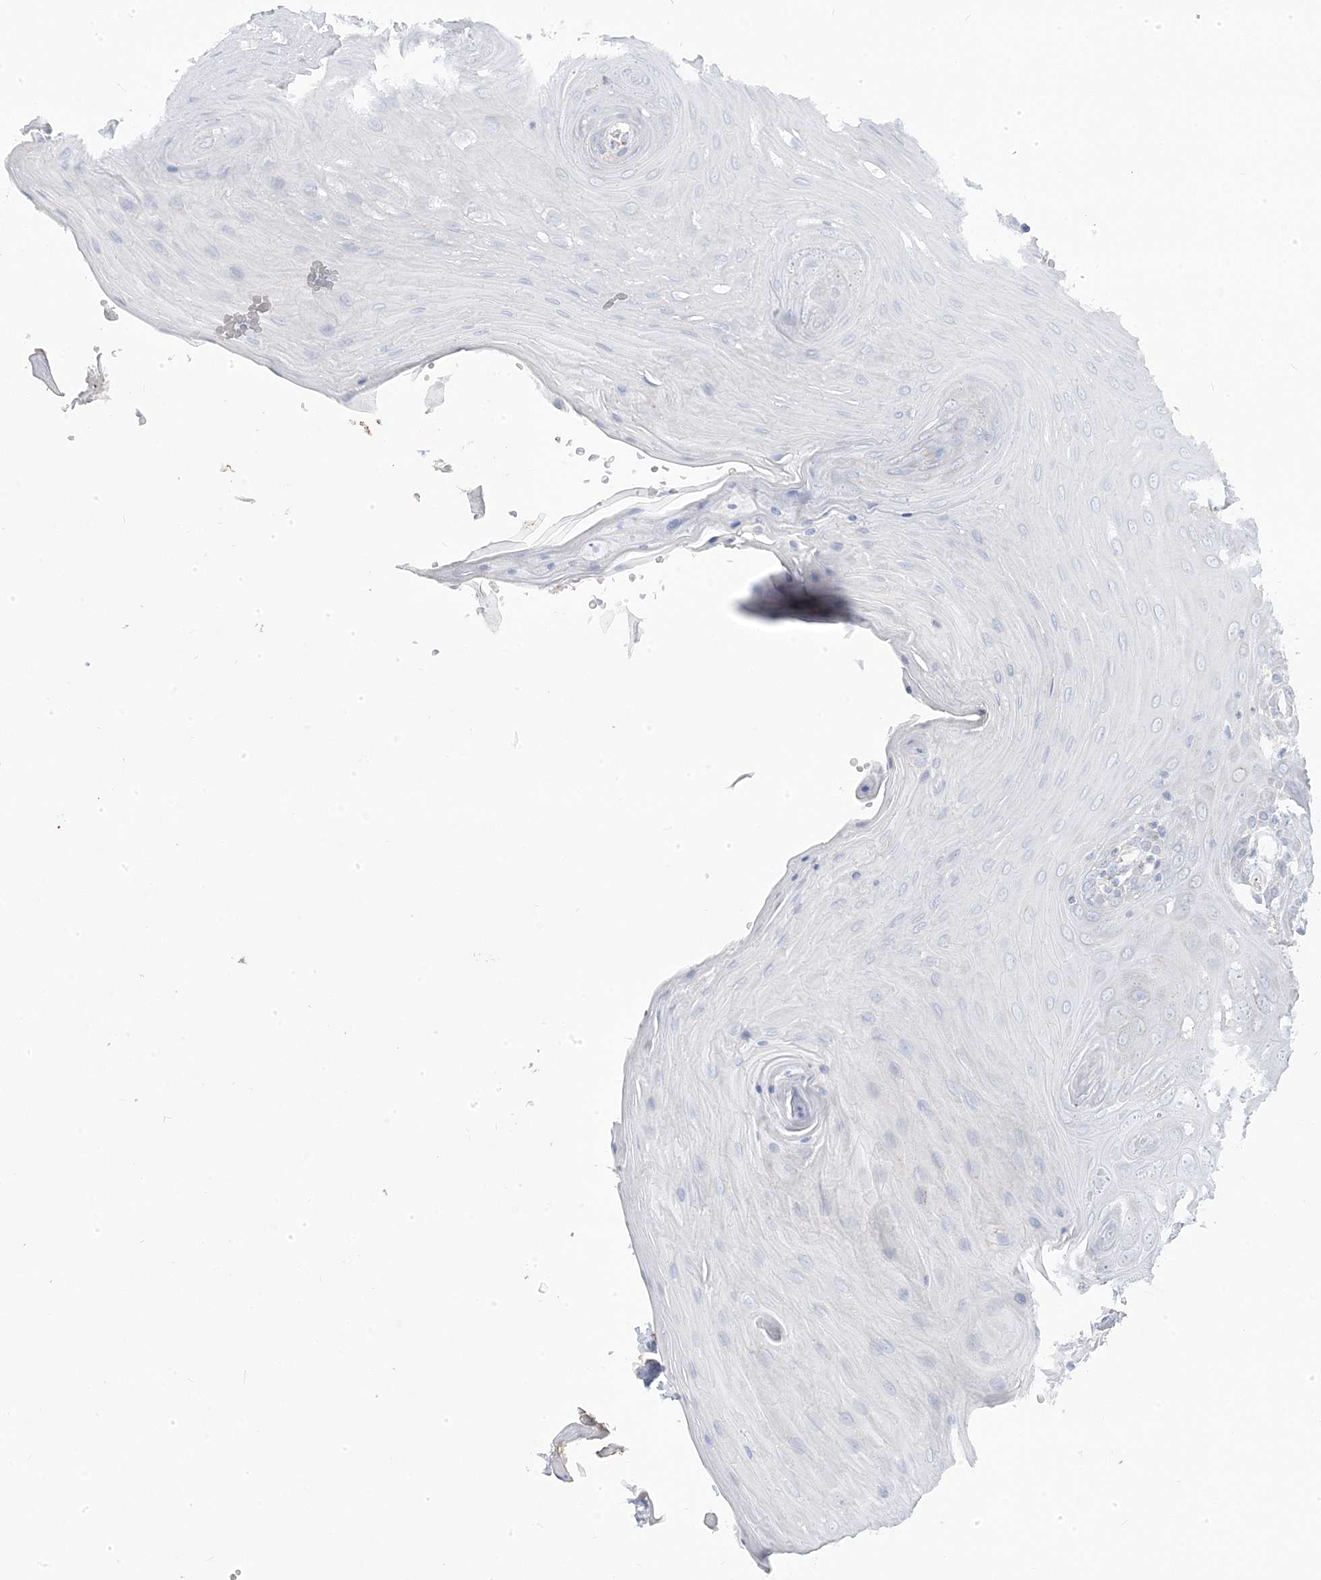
{"staining": {"intensity": "negative", "quantity": "none", "location": "none"}, "tissue": "oral mucosa", "cell_type": "Squamous epithelial cells", "image_type": "normal", "snomed": [{"axis": "morphology", "description": "Normal tissue, NOS"}, {"axis": "morphology", "description": "Squamous cell carcinoma, NOS"}, {"axis": "topography", "description": "Skeletal muscle"}, {"axis": "topography", "description": "Oral tissue"}, {"axis": "topography", "description": "Salivary gland"}, {"axis": "topography", "description": "Head-Neck"}], "caption": "Micrograph shows no significant protein positivity in squamous epithelial cells of unremarkable oral mucosa. (Brightfield microscopy of DAB immunohistochemistry (IHC) at high magnification).", "gene": "PCCB", "patient": {"sex": "male", "age": 54}}